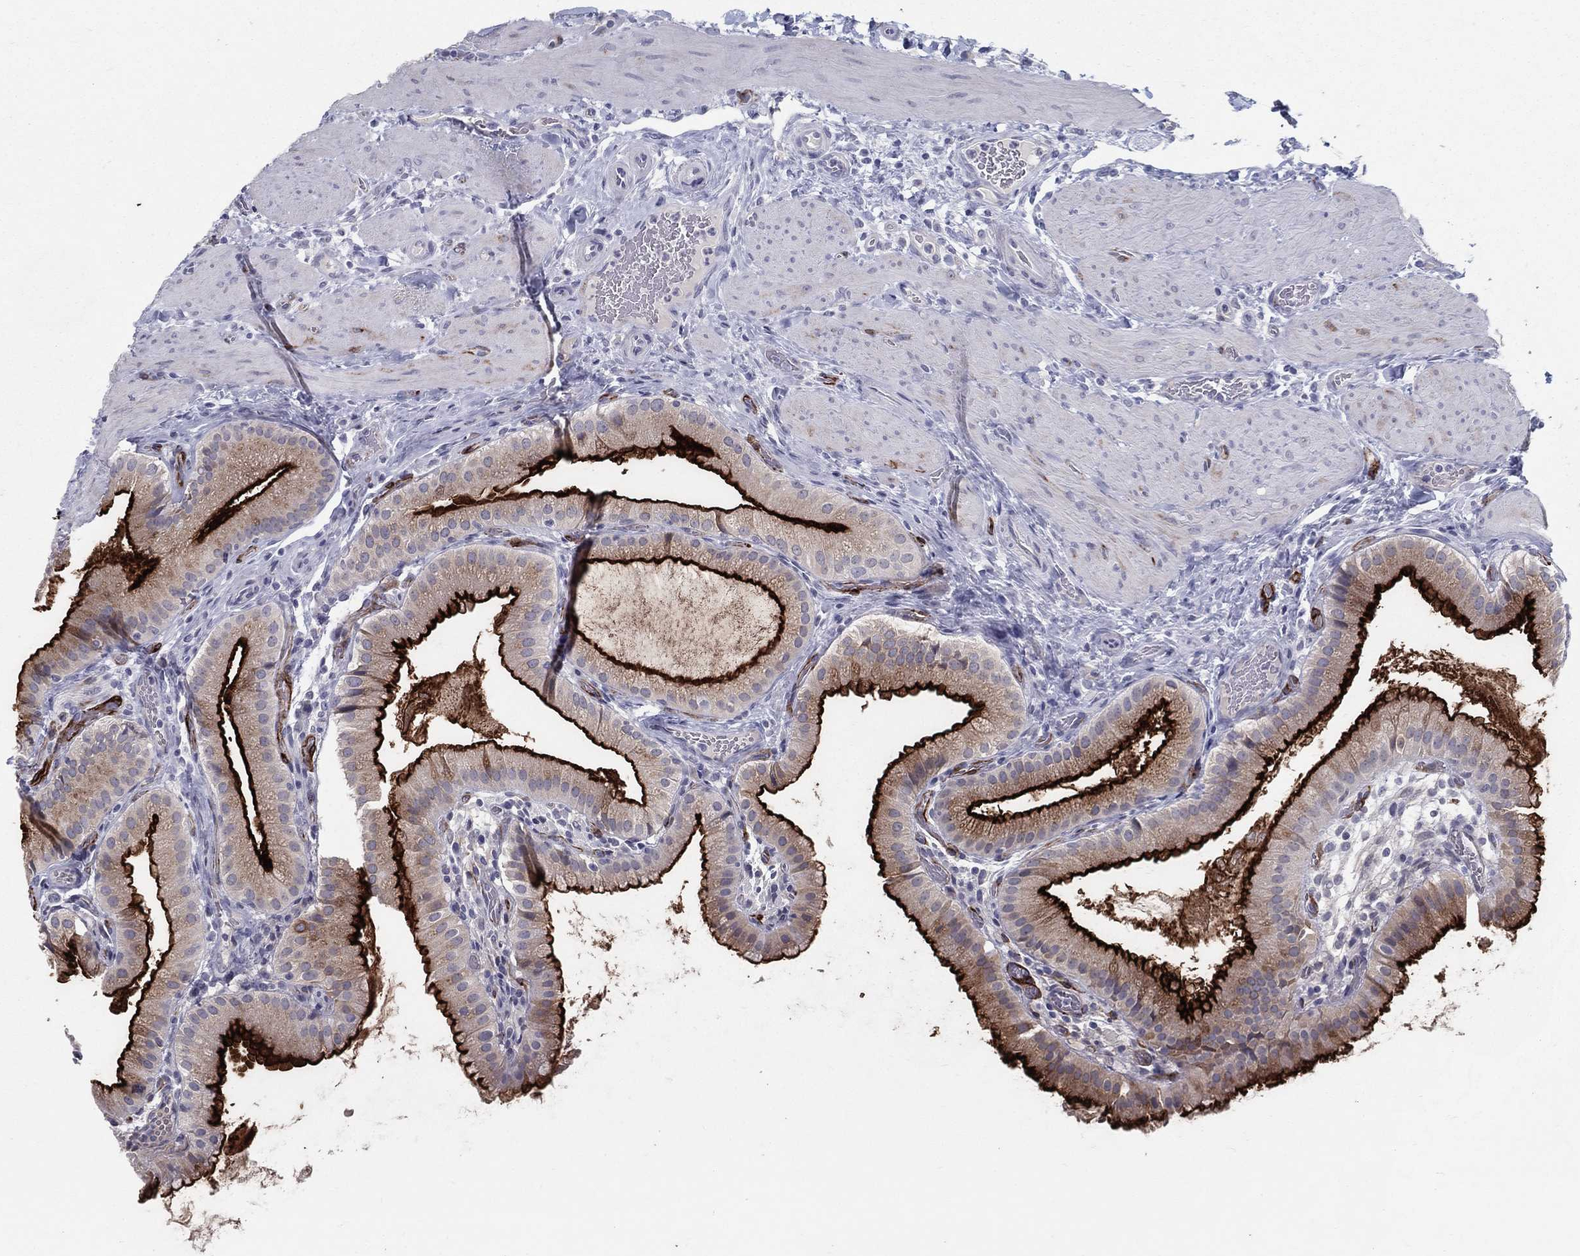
{"staining": {"intensity": "strong", "quantity": "25%-75%", "location": "cytoplasmic/membranous"}, "tissue": "gallbladder", "cell_type": "Glandular cells", "image_type": "normal", "snomed": [{"axis": "morphology", "description": "Normal tissue, NOS"}, {"axis": "topography", "description": "Gallbladder"}], "caption": "This image exhibits normal gallbladder stained with immunohistochemistry (IHC) to label a protein in brown. The cytoplasmic/membranous of glandular cells show strong positivity for the protein. Nuclei are counter-stained blue.", "gene": "ACE2", "patient": {"sex": "female", "age": 65}}